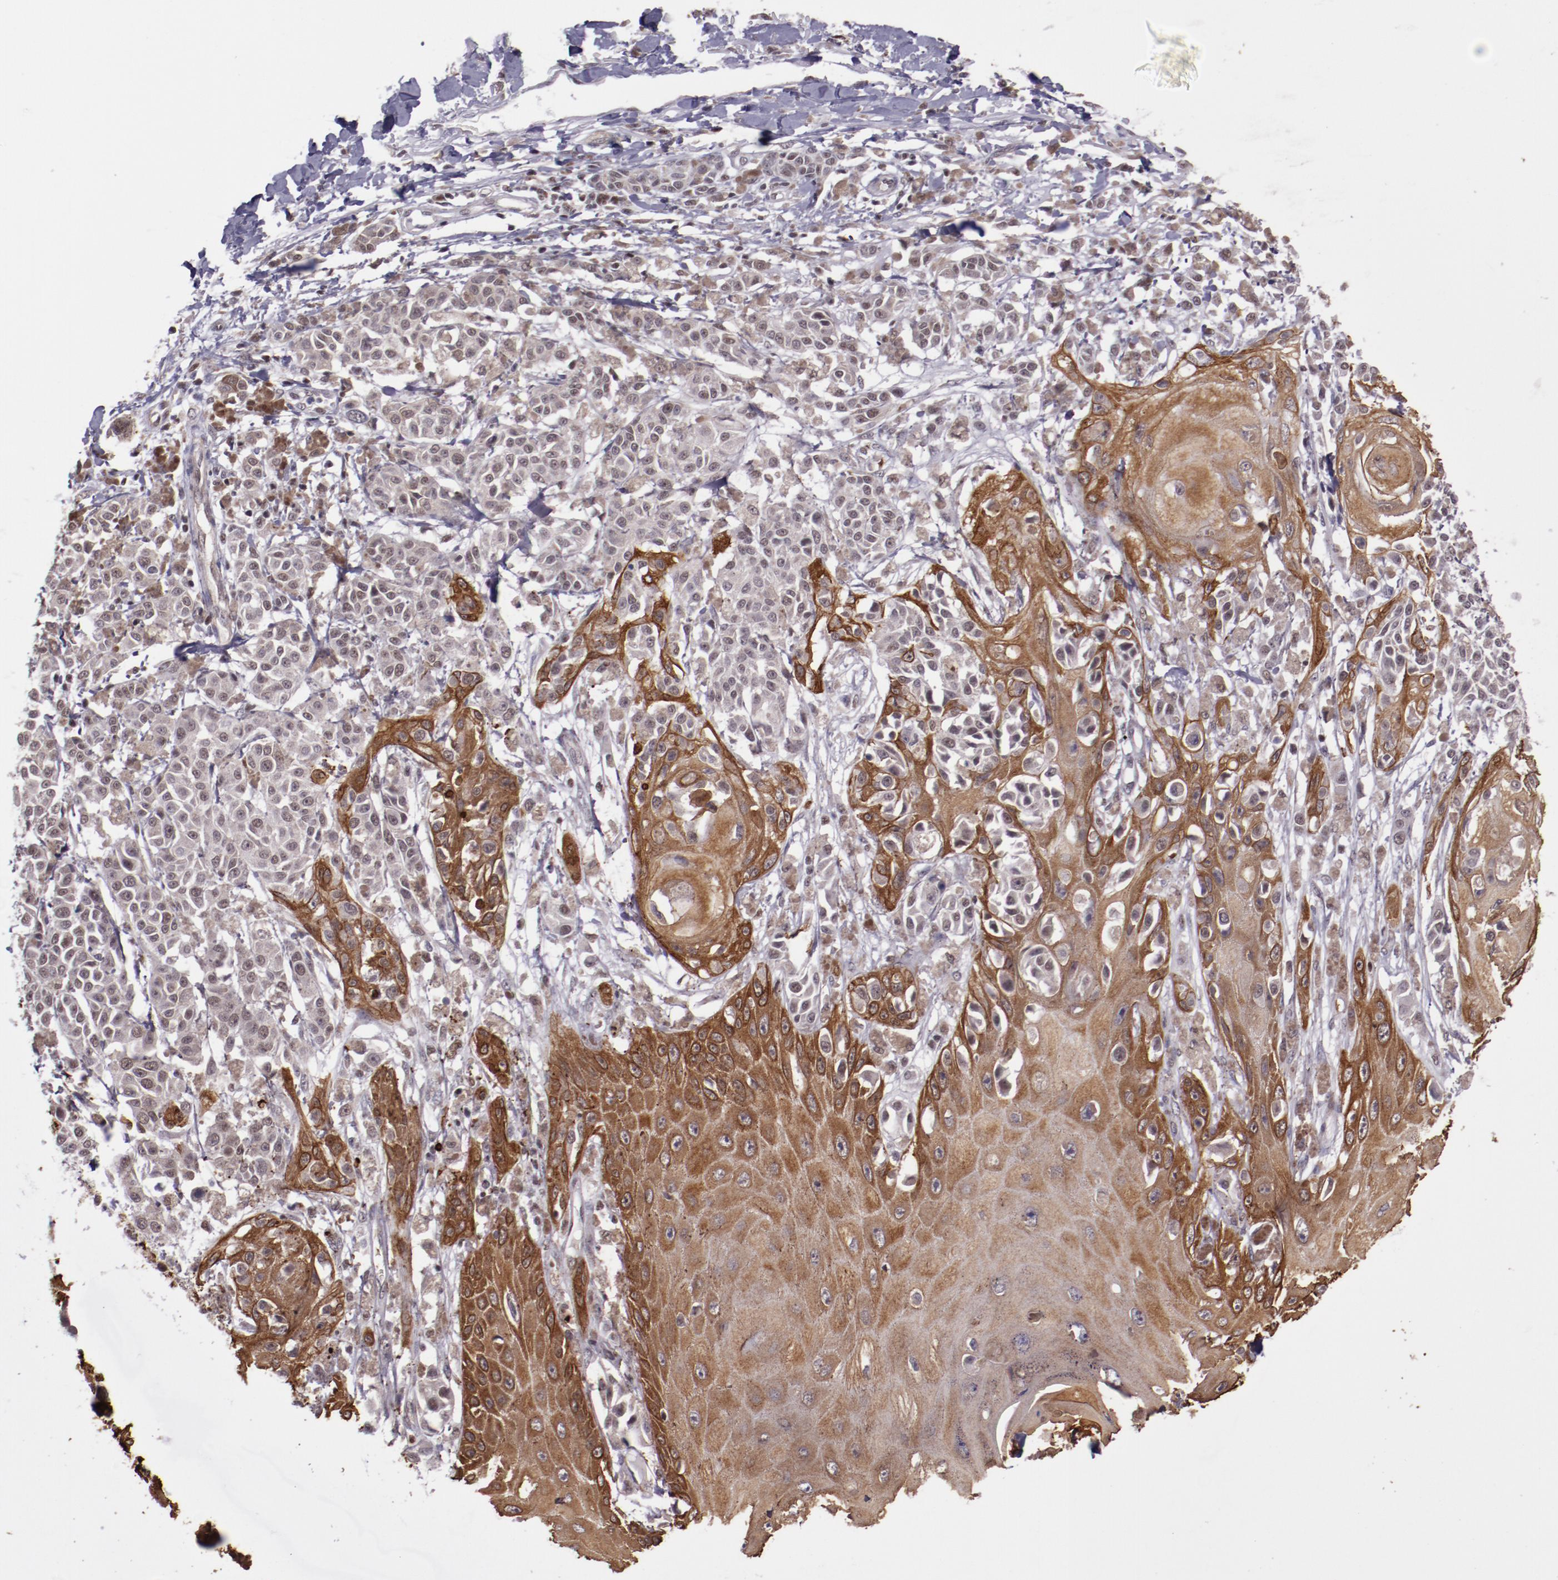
{"staining": {"intensity": "weak", "quantity": "25%-75%", "location": "cytoplasmic/membranous,nuclear"}, "tissue": "melanoma", "cell_type": "Tumor cells", "image_type": "cancer", "snomed": [{"axis": "morphology", "description": "Malignant melanoma, NOS"}, {"axis": "topography", "description": "Skin"}], "caption": "Malignant melanoma was stained to show a protein in brown. There is low levels of weak cytoplasmic/membranous and nuclear staining in approximately 25%-75% of tumor cells.", "gene": "ELF1", "patient": {"sex": "male", "age": 76}}